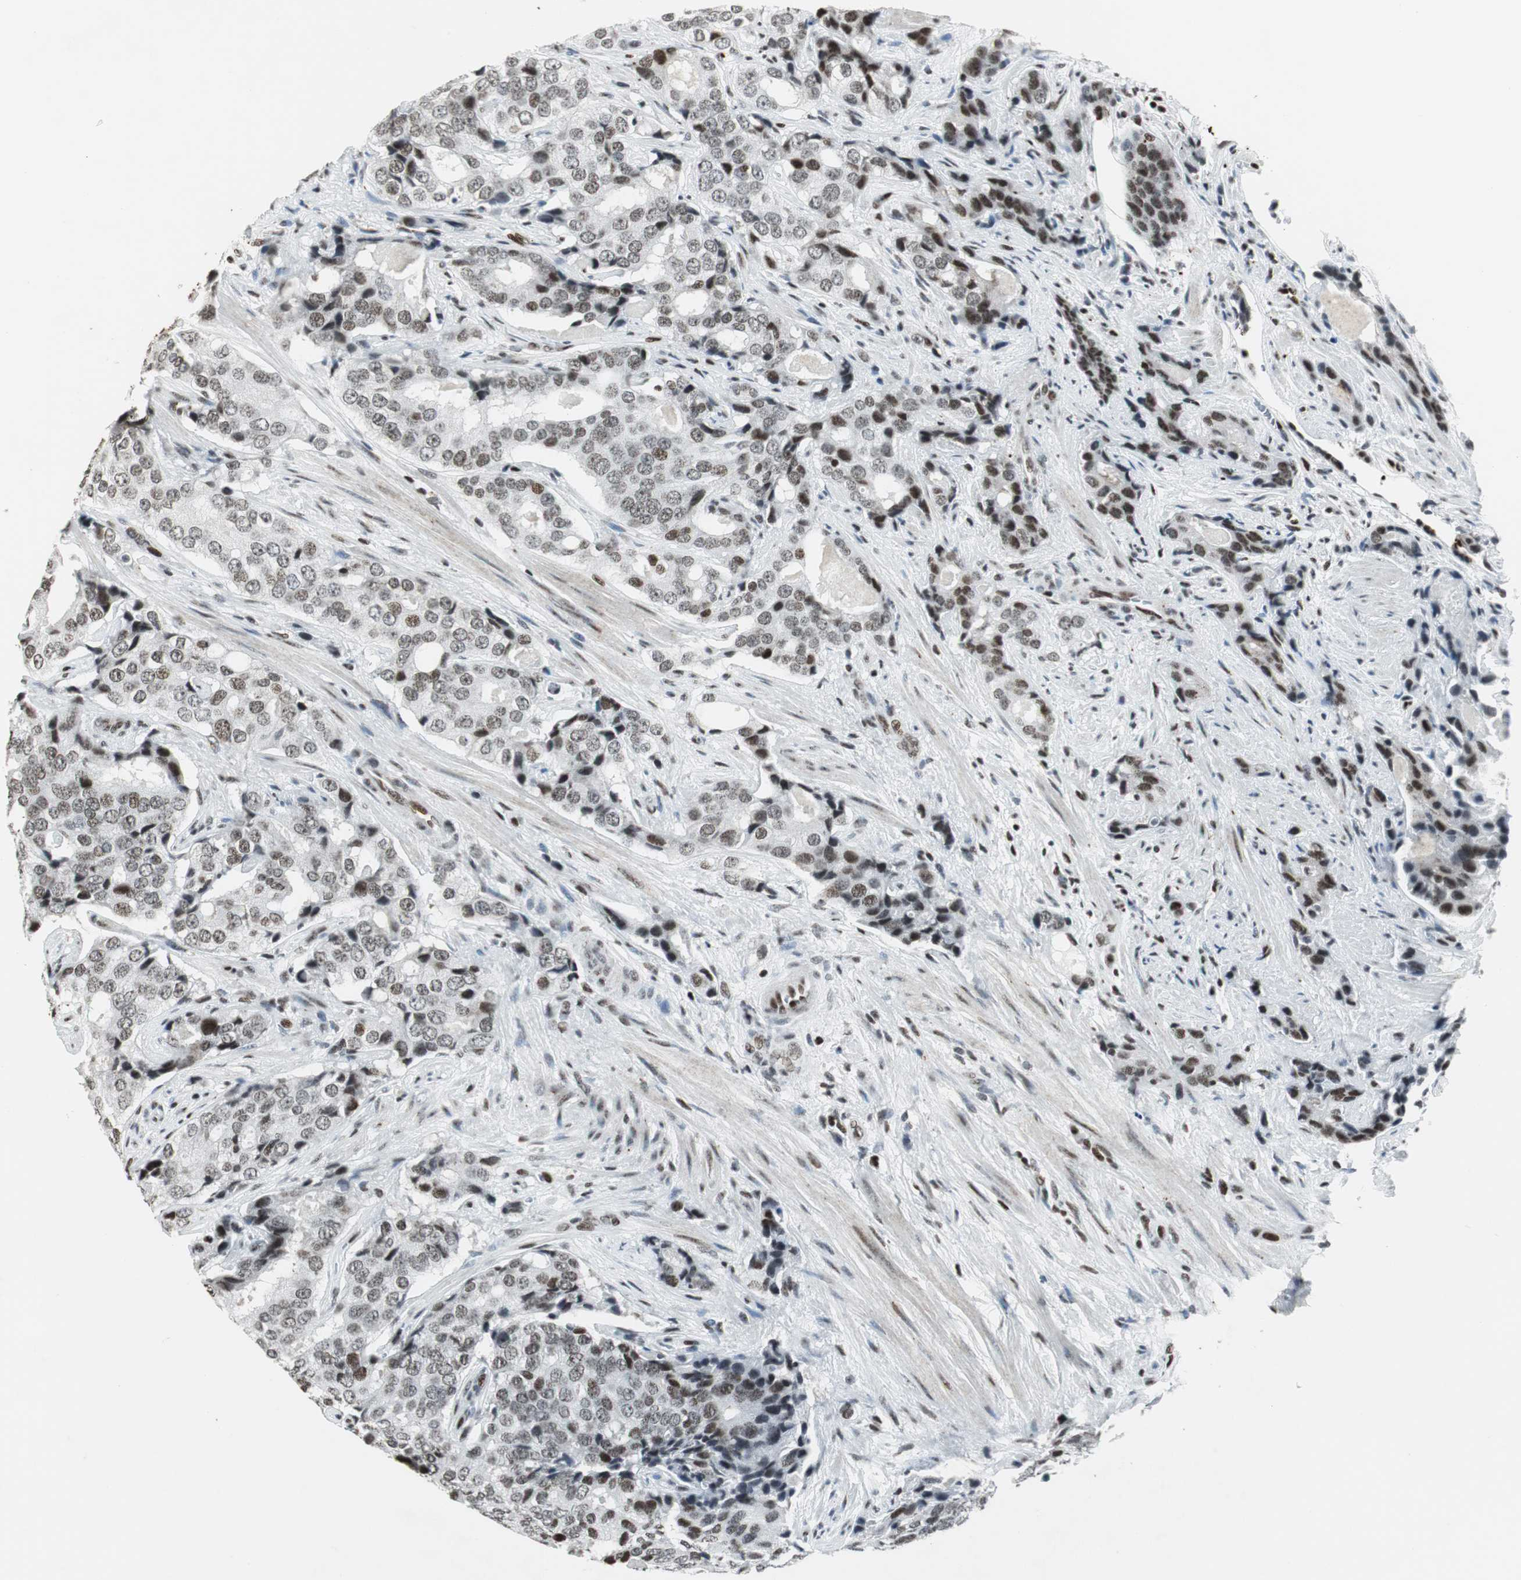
{"staining": {"intensity": "weak", "quantity": "25%-75%", "location": "nuclear"}, "tissue": "prostate cancer", "cell_type": "Tumor cells", "image_type": "cancer", "snomed": [{"axis": "morphology", "description": "Adenocarcinoma, High grade"}, {"axis": "topography", "description": "Prostate"}], "caption": "A low amount of weak nuclear expression is appreciated in about 25%-75% of tumor cells in high-grade adenocarcinoma (prostate) tissue.", "gene": "RBBP4", "patient": {"sex": "male", "age": 58}}